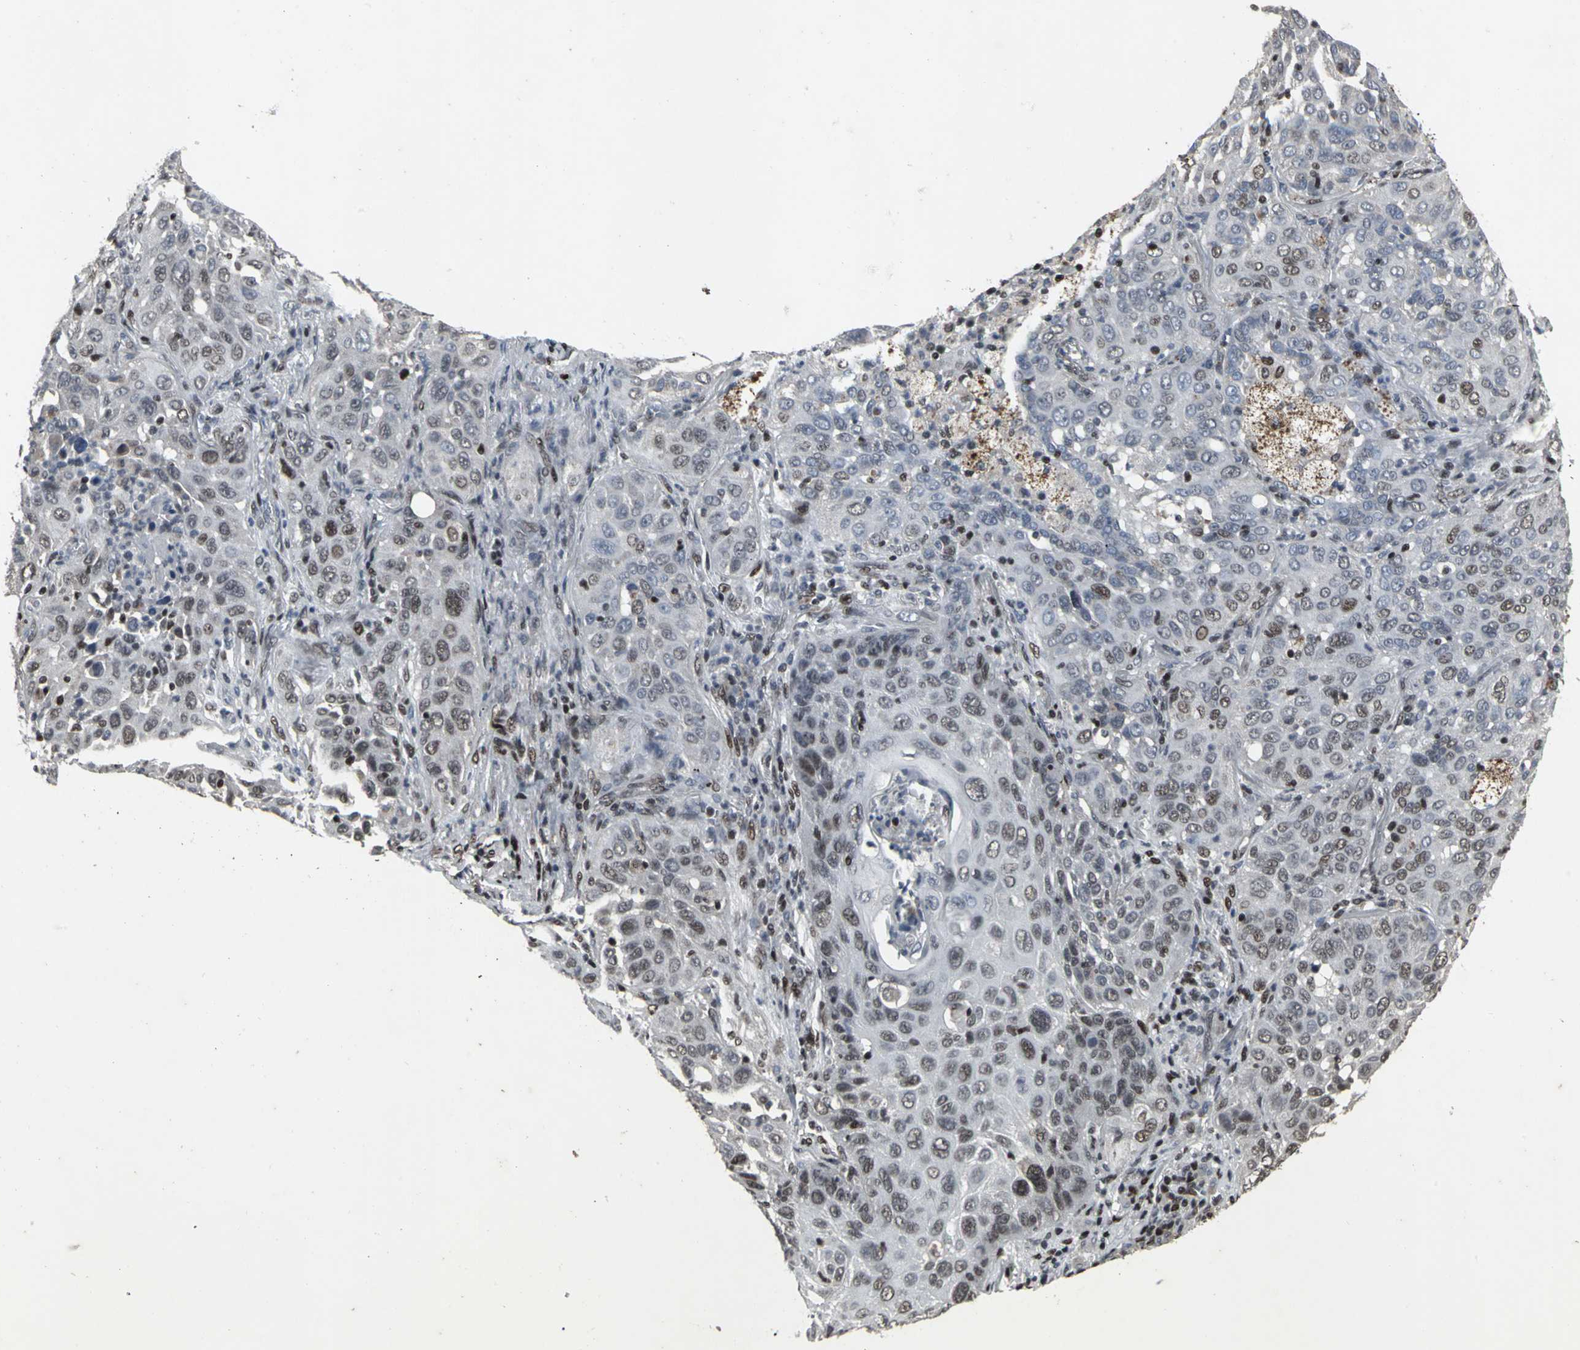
{"staining": {"intensity": "moderate", "quantity": "25%-75%", "location": "nuclear"}, "tissue": "lung cancer", "cell_type": "Tumor cells", "image_type": "cancer", "snomed": [{"axis": "morphology", "description": "Squamous cell carcinoma, NOS"}, {"axis": "topography", "description": "Lung"}], "caption": "Human squamous cell carcinoma (lung) stained for a protein (brown) reveals moderate nuclear positive expression in approximately 25%-75% of tumor cells.", "gene": "SRF", "patient": {"sex": "female", "age": 67}}